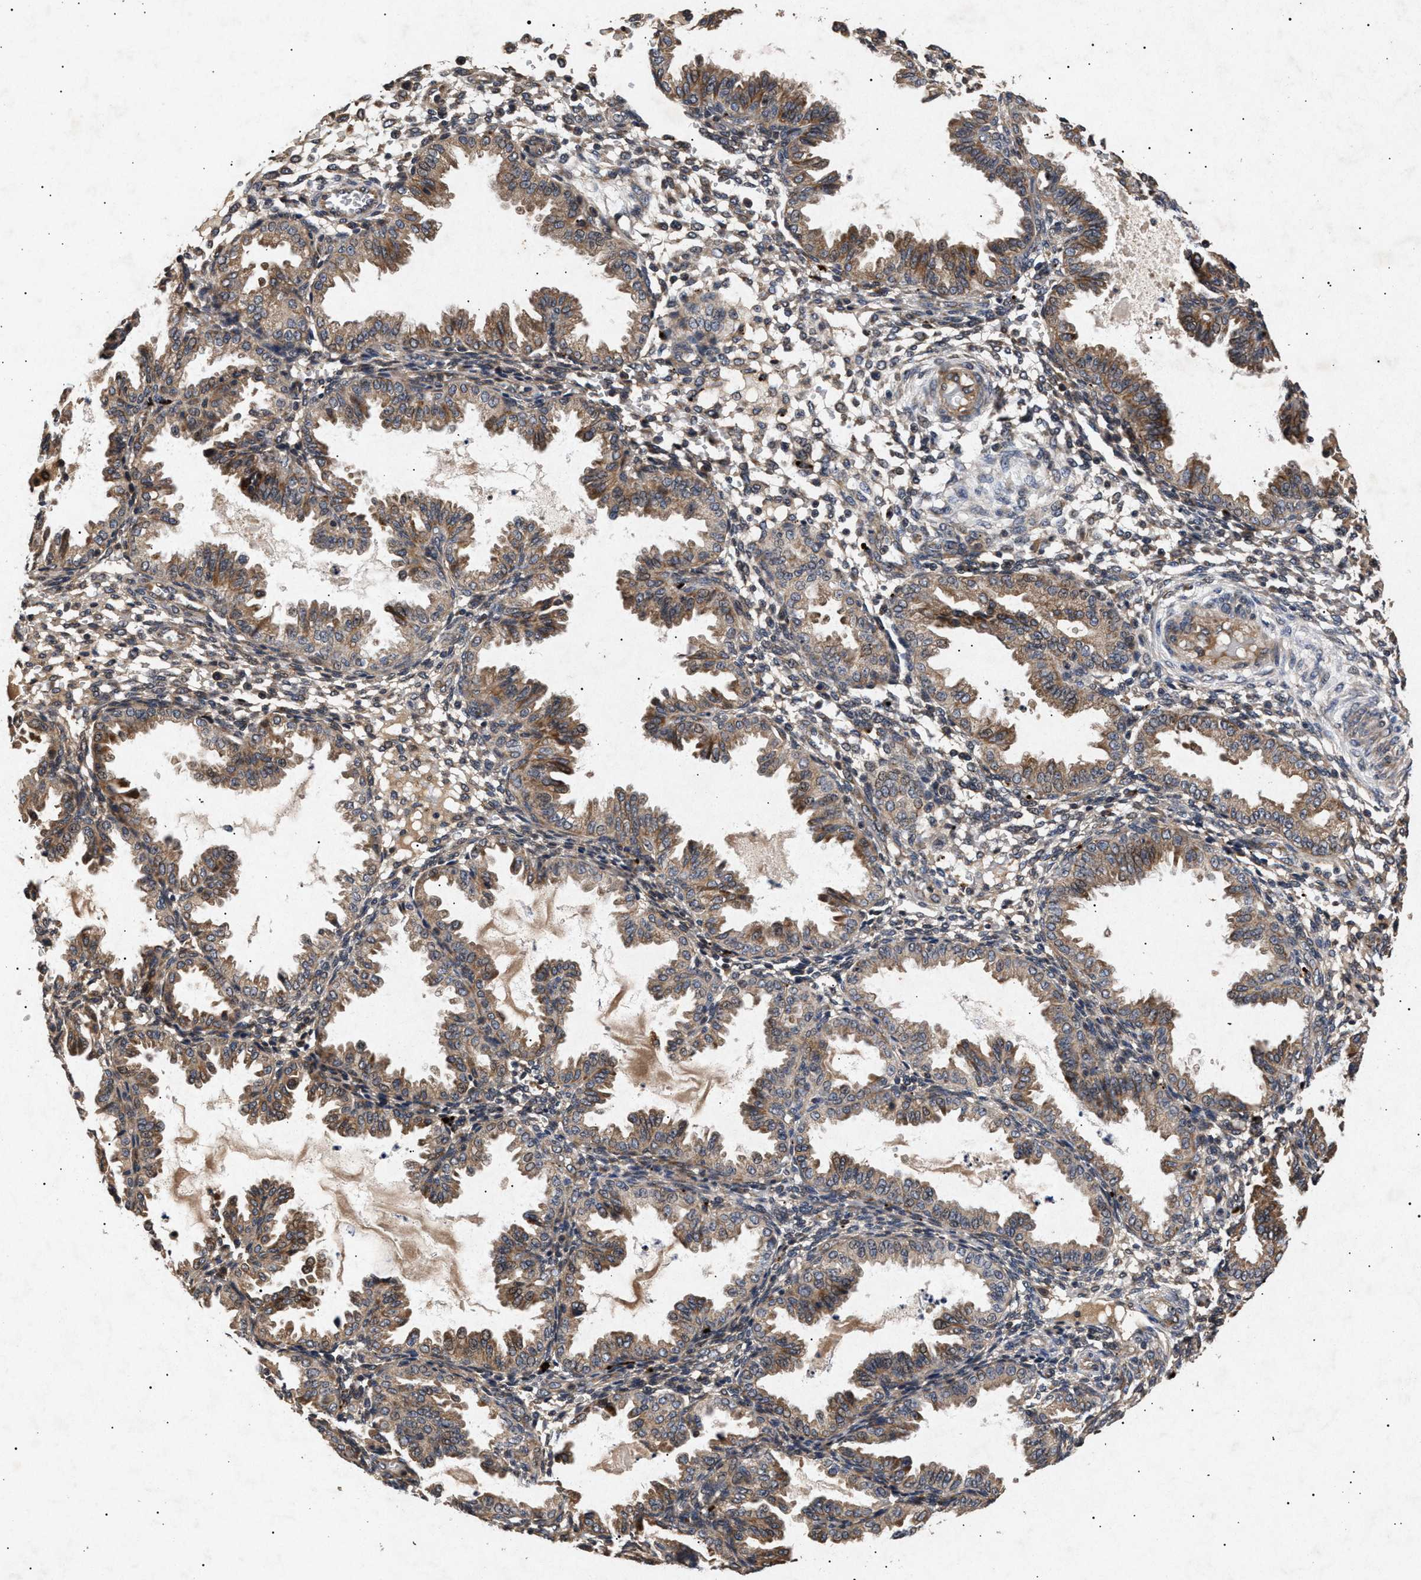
{"staining": {"intensity": "weak", "quantity": "25%-75%", "location": "cytoplasmic/membranous"}, "tissue": "endometrium", "cell_type": "Cells in endometrial stroma", "image_type": "normal", "snomed": [{"axis": "morphology", "description": "Normal tissue, NOS"}, {"axis": "topography", "description": "Endometrium"}], "caption": "IHC histopathology image of normal endometrium: human endometrium stained using IHC exhibits low levels of weak protein expression localized specifically in the cytoplasmic/membranous of cells in endometrial stroma, appearing as a cytoplasmic/membranous brown color.", "gene": "ITGB5", "patient": {"sex": "female", "age": 33}}